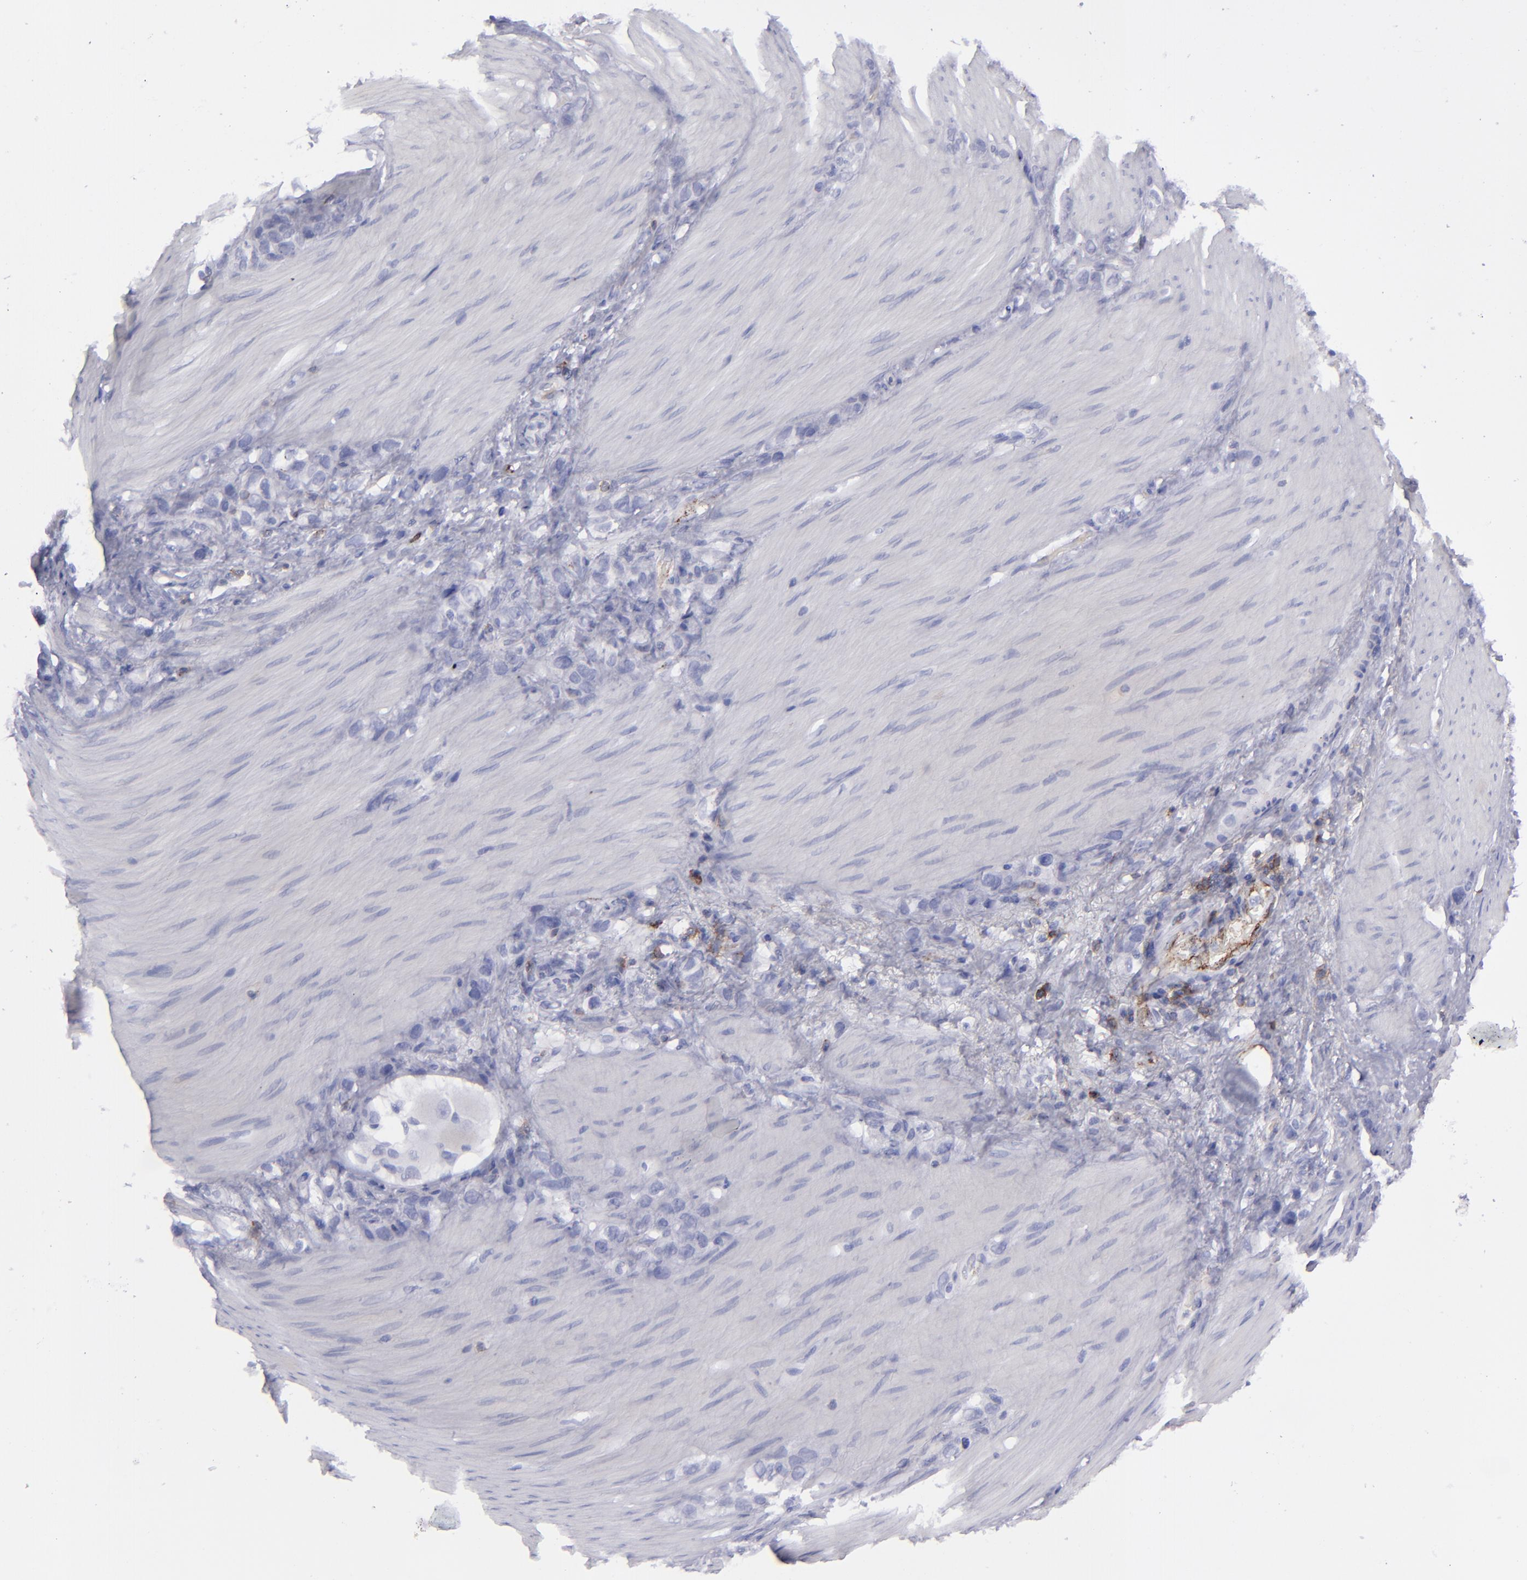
{"staining": {"intensity": "negative", "quantity": "none", "location": "none"}, "tissue": "stomach cancer", "cell_type": "Tumor cells", "image_type": "cancer", "snomed": [{"axis": "morphology", "description": "Normal tissue, NOS"}, {"axis": "morphology", "description": "Adenocarcinoma, NOS"}, {"axis": "morphology", "description": "Adenocarcinoma, High grade"}, {"axis": "topography", "description": "Stomach, upper"}, {"axis": "topography", "description": "Stomach"}], "caption": "A histopathology image of stomach cancer (high-grade adenocarcinoma) stained for a protein shows no brown staining in tumor cells.", "gene": "CD27", "patient": {"sex": "female", "age": 65}}